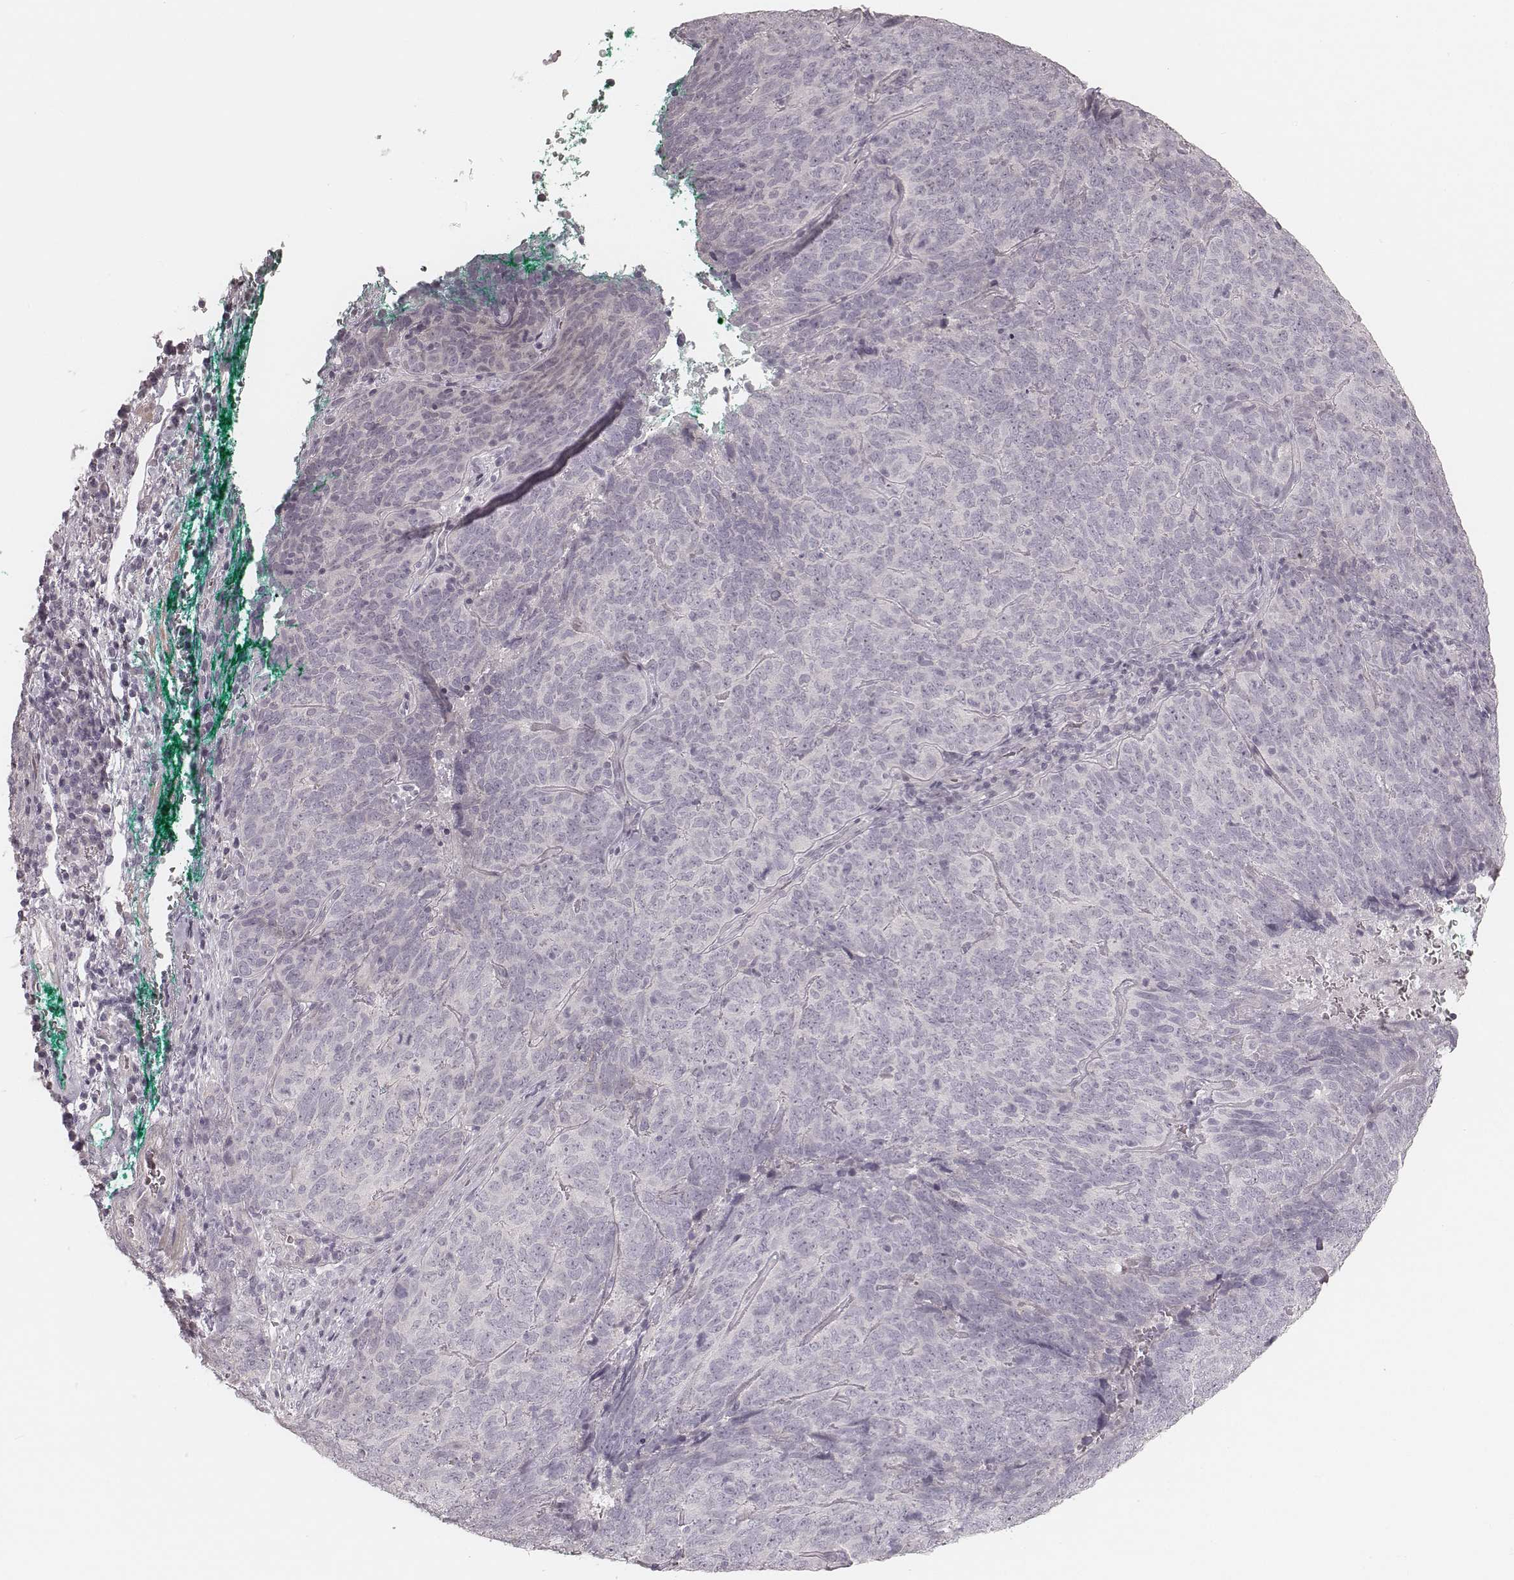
{"staining": {"intensity": "negative", "quantity": "none", "location": "none"}, "tissue": "skin cancer", "cell_type": "Tumor cells", "image_type": "cancer", "snomed": [{"axis": "morphology", "description": "Squamous cell carcinoma, NOS"}, {"axis": "topography", "description": "Skin"}, {"axis": "topography", "description": "Anal"}], "caption": "This is a image of IHC staining of skin squamous cell carcinoma, which shows no staining in tumor cells.", "gene": "SPATA24", "patient": {"sex": "female", "age": 51}}